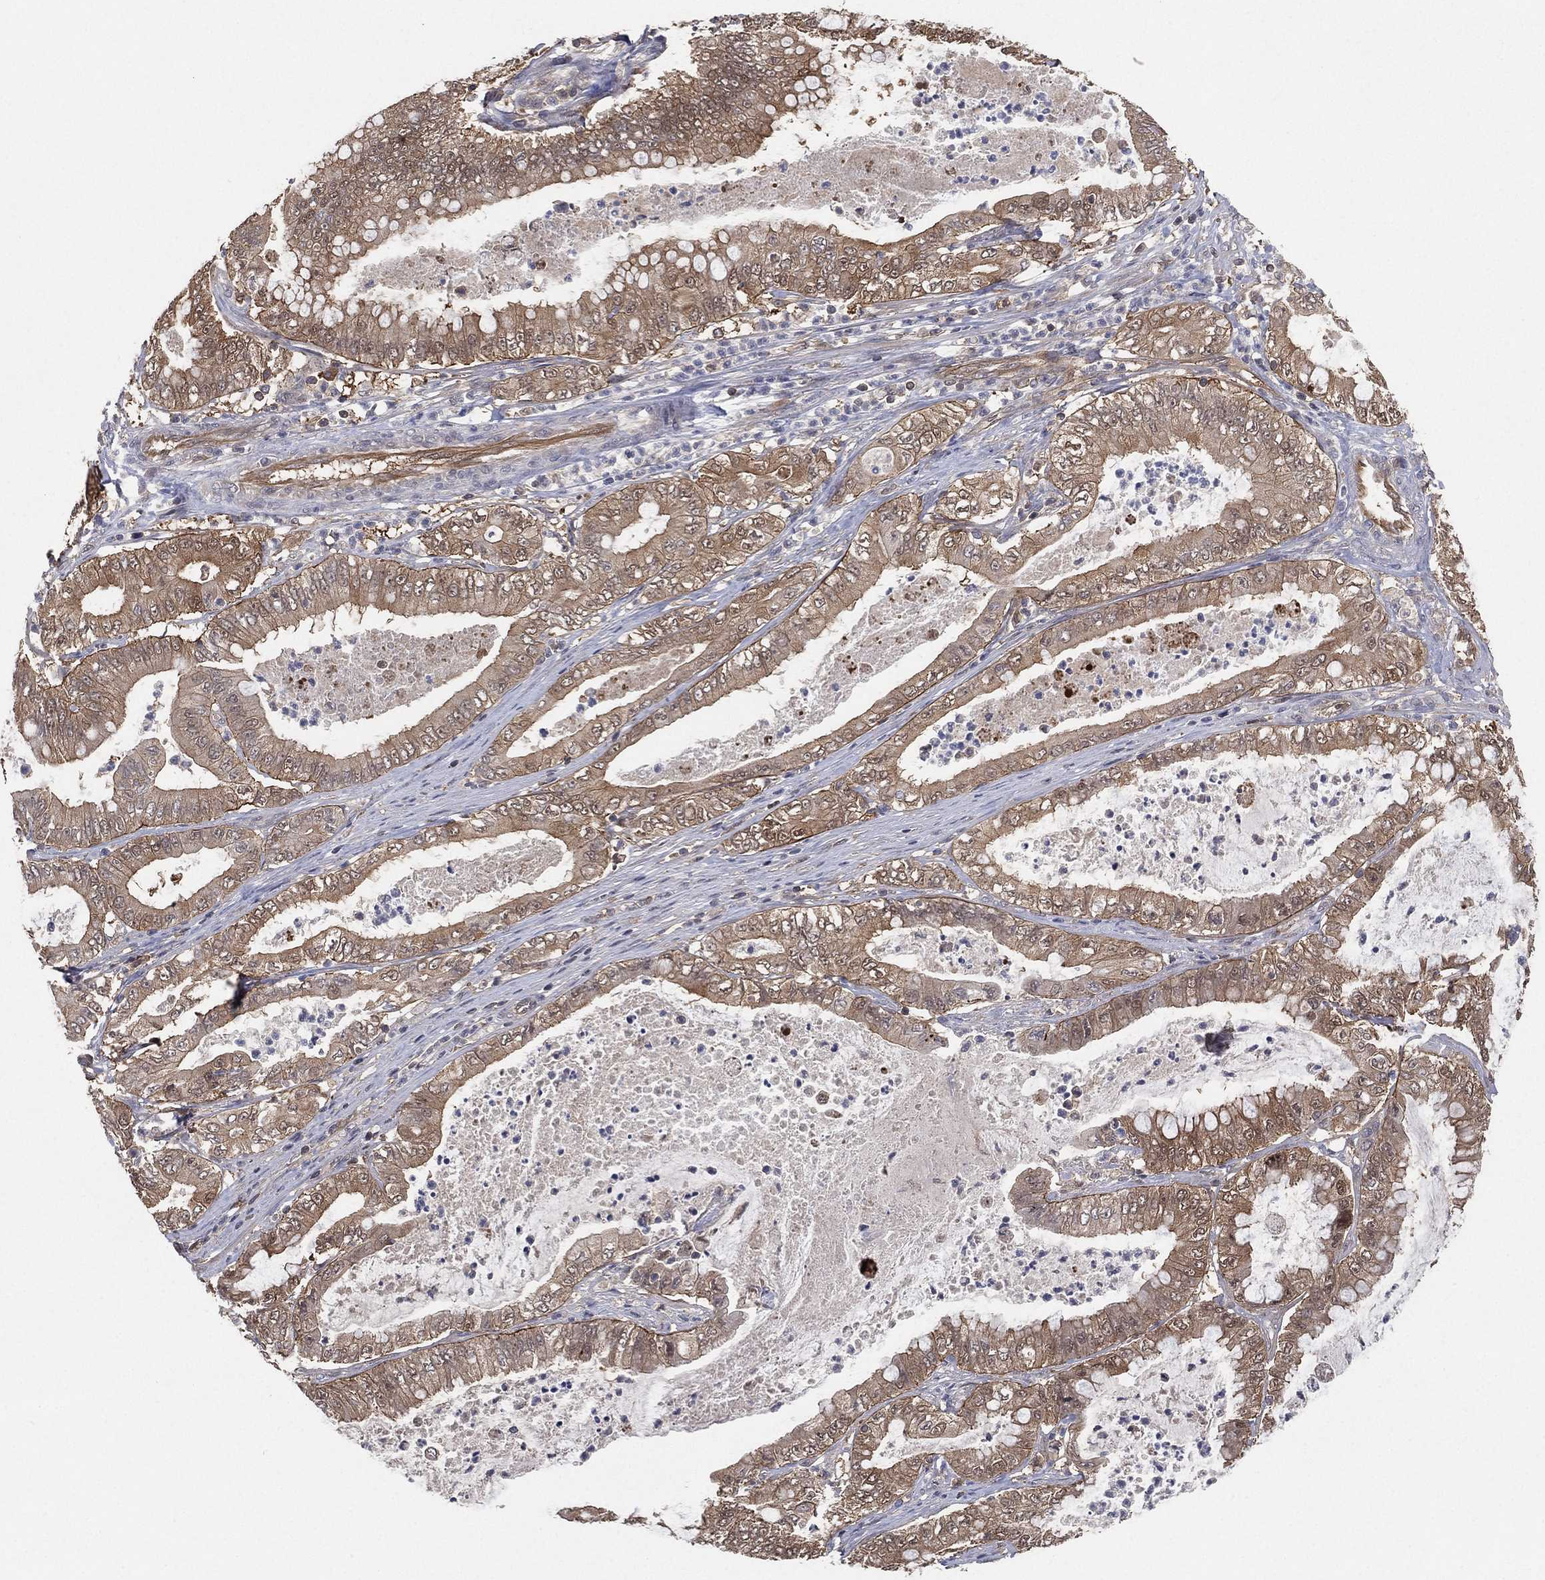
{"staining": {"intensity": "moderate", "quantity": ">75%", "location": "cytoplasmic/membranous"}, "tissue": "pancreatic cancer", "cell_type": "Tumor cells", "image_type": "cancer", "snomed": [{"axis": "morphology", "description": "Adenocarcinoma, NOS"}, {"axis": "topography", "description": "Pancreas"}], "caption": "A brown stain highlights moderate cytoplasmic/membranous staining of a protein in pancreatic cancer (adenocarcinoma) tumor cells.", "gene": "PSMG4", "patient": {"sex": "male", "age": 71}}